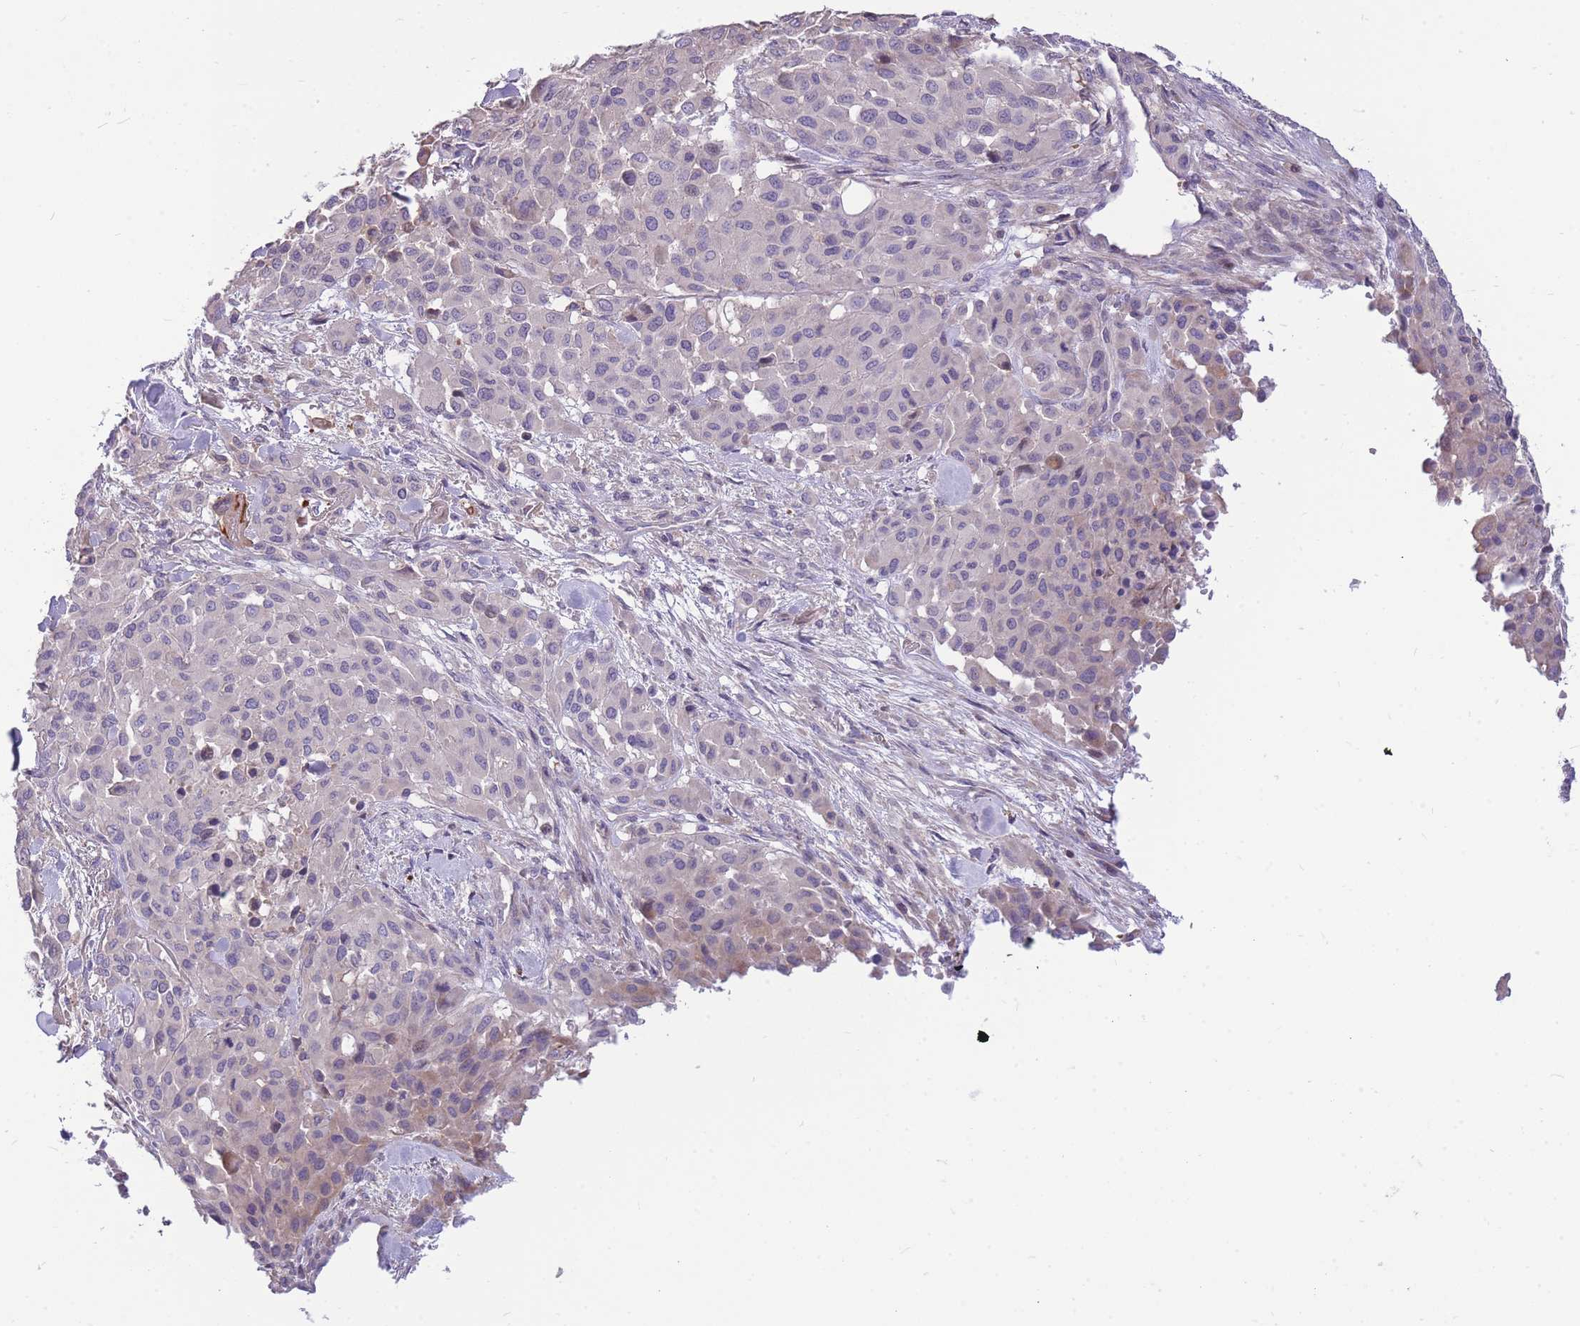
{"staining": {"intensity": "negative", "quantity": "none", "location": "none"}, "tissue": "melanoma", "cell_type": "Tumor cells", "image_type": "cancer", "snomed": [{"axis": "morphology", "description": "Malignant melanoma, Metastatic site"}, {"axis": "topography", "description": "Skin"}], "caption": "Immunohistochemistry micrograph of neoplastic tissue: malignant melanoma (metastatic site) stained with DAB displays no significant protein expression in tumor cells.", "gene": "OR5T1", "patient": {"sex": "female", "age": 81}}